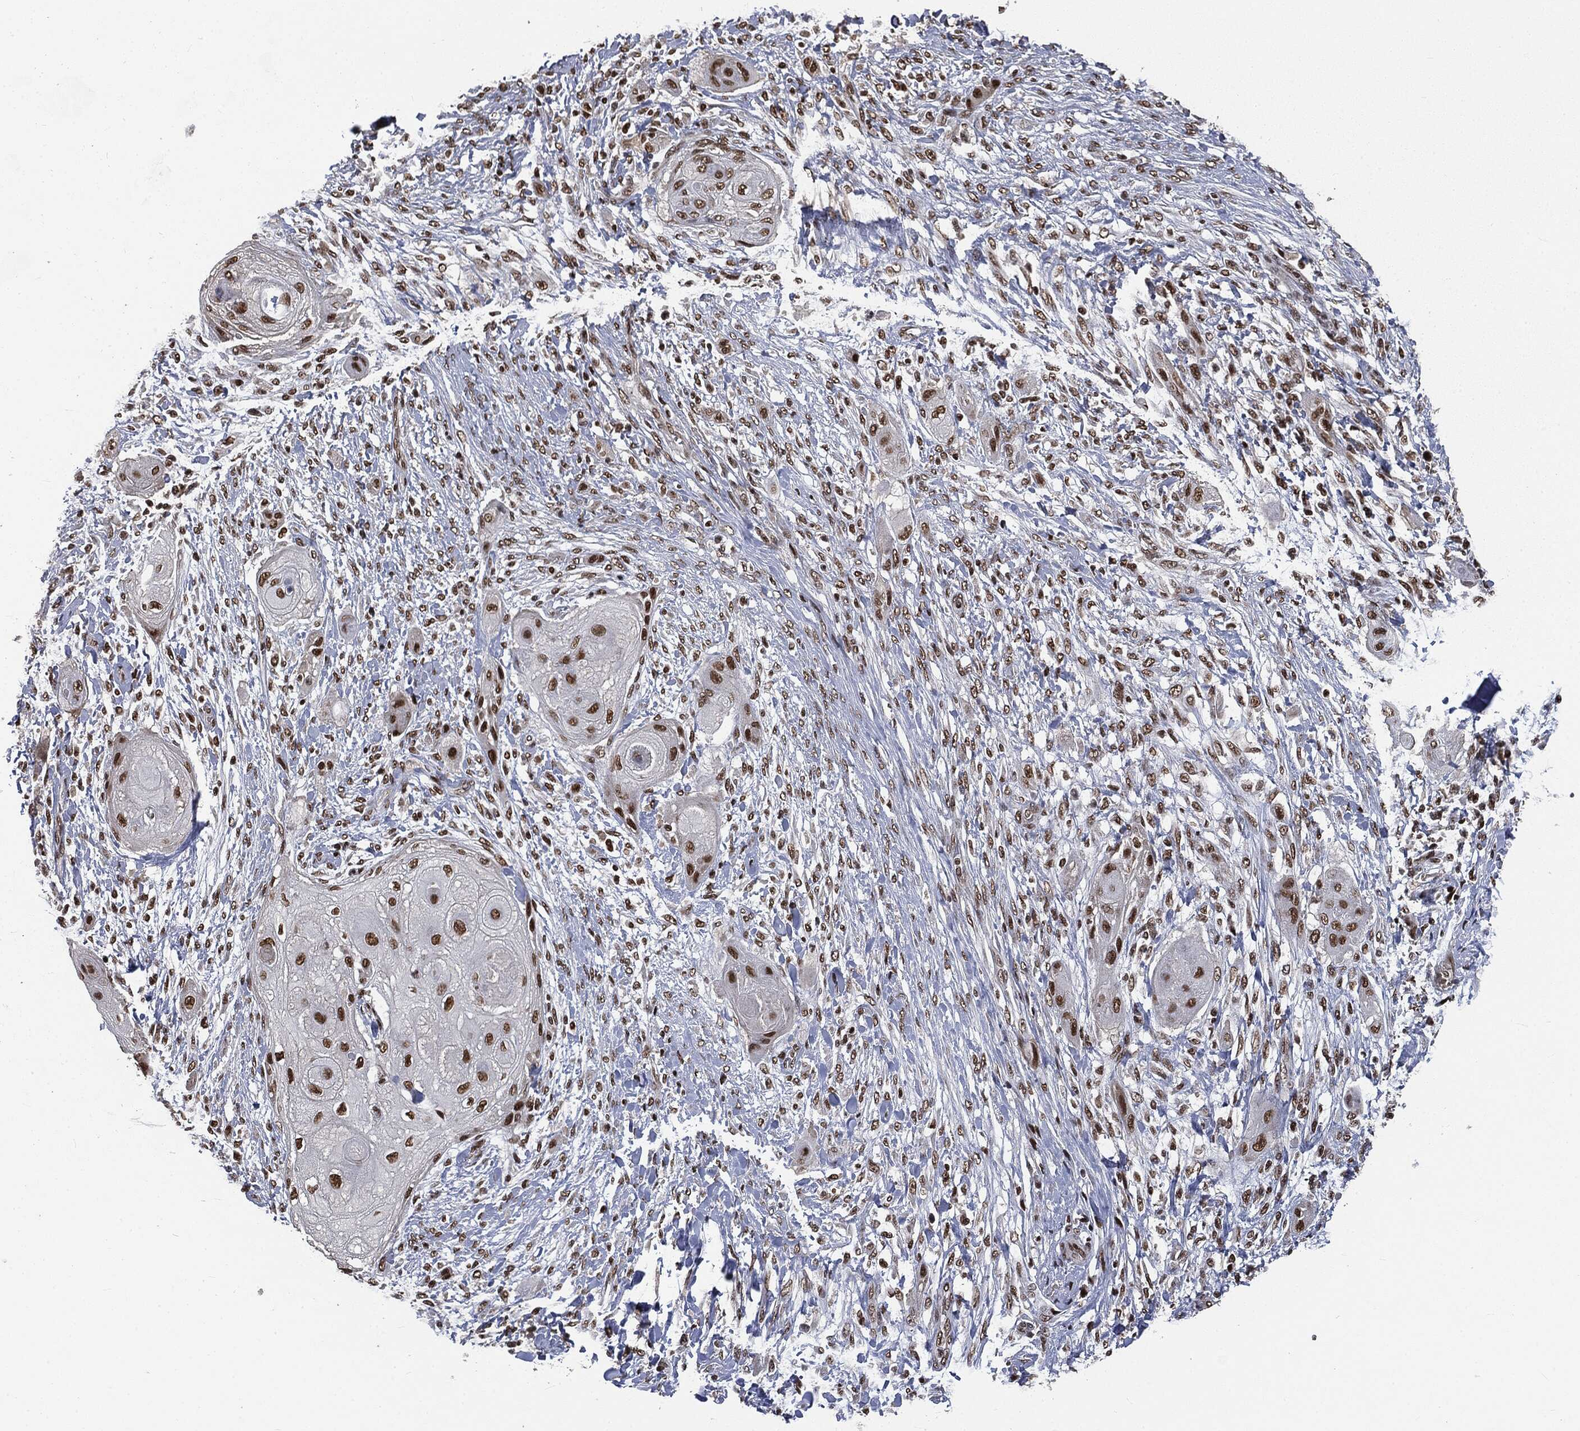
{"staining": {"intensity": "strong", "quantity": ">75%", "location": "nuclear"}, "tissue": "skin cancer", "cell_type": "Tumor cells", "image_type": "cancer", "snomed": [{"axis": "morphology", "description": "Squamous cell carcinoma, NOS"}, {"axis": "topography", "description": "Skin"}], "caption": "Skin squamous cell carcinoma stained with a brown dye reveals strong nuclear positive staining in about >75% of tumor cells.", "gene": "DPH2", "patient": {"sex": "male", "age": 62}}